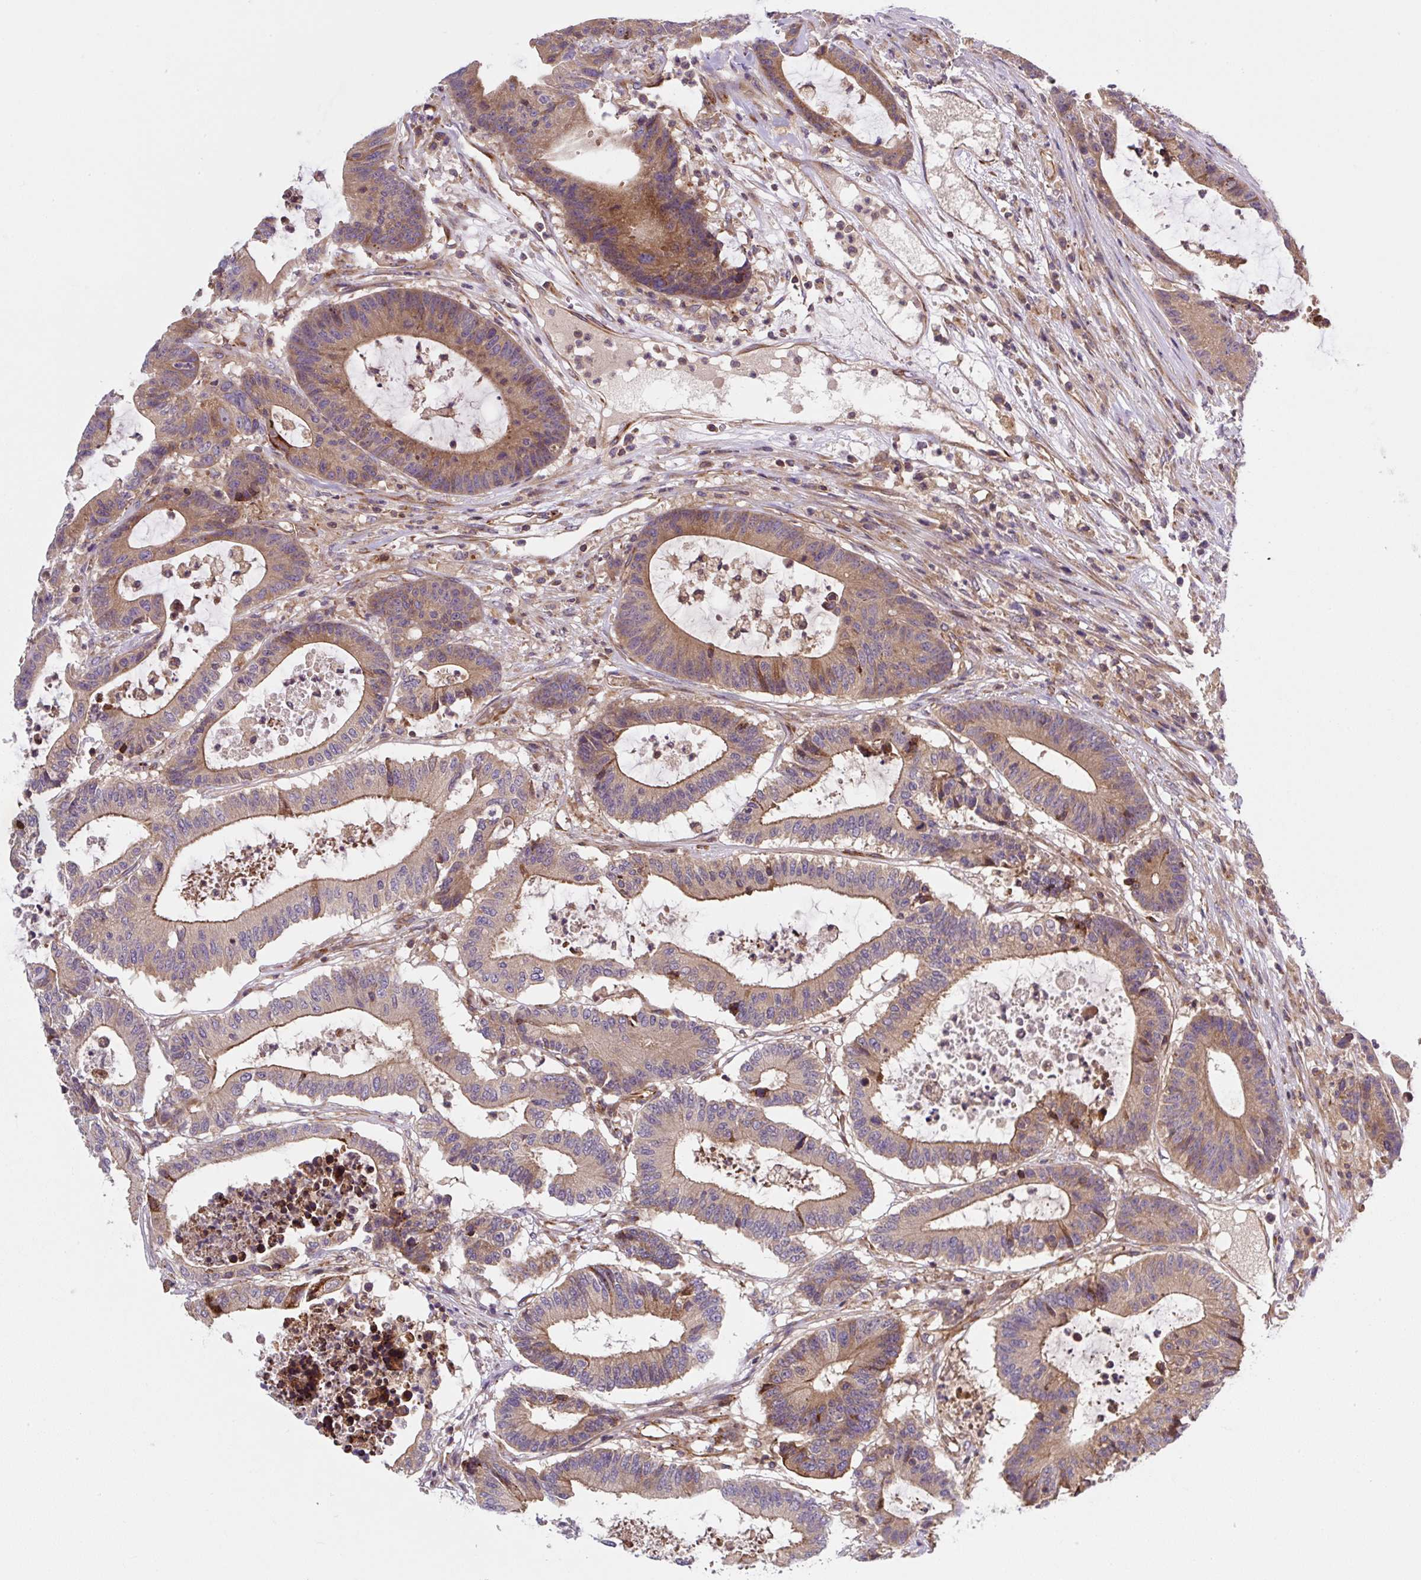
{"staining": {"intensity": "moderate", "quantity": ">75%", "location": "cytoplasmic/membranous"}, "tissue": "colorectal cancer", "cell_type": "Tumor cells", "image_type": "cancer", "snomed": [{"axis": "morphology", "description": "Adenocarcinoma, NOS"}, {"axis": "topography", "description": "Colon"}], "caption": "Immunohistochemistry of human colorectal cancer (adenocarcinoma) displays medium levels of moderate cytoplasmic/membranous positivity in about >75% of tumor cells. Using DAB (brown) and hematoxylin (blue) stains, captured at high magnification using brightfield microscopy.", "gene": "APOBEC3D", "patient": {"sex": "female", "age": 84}}